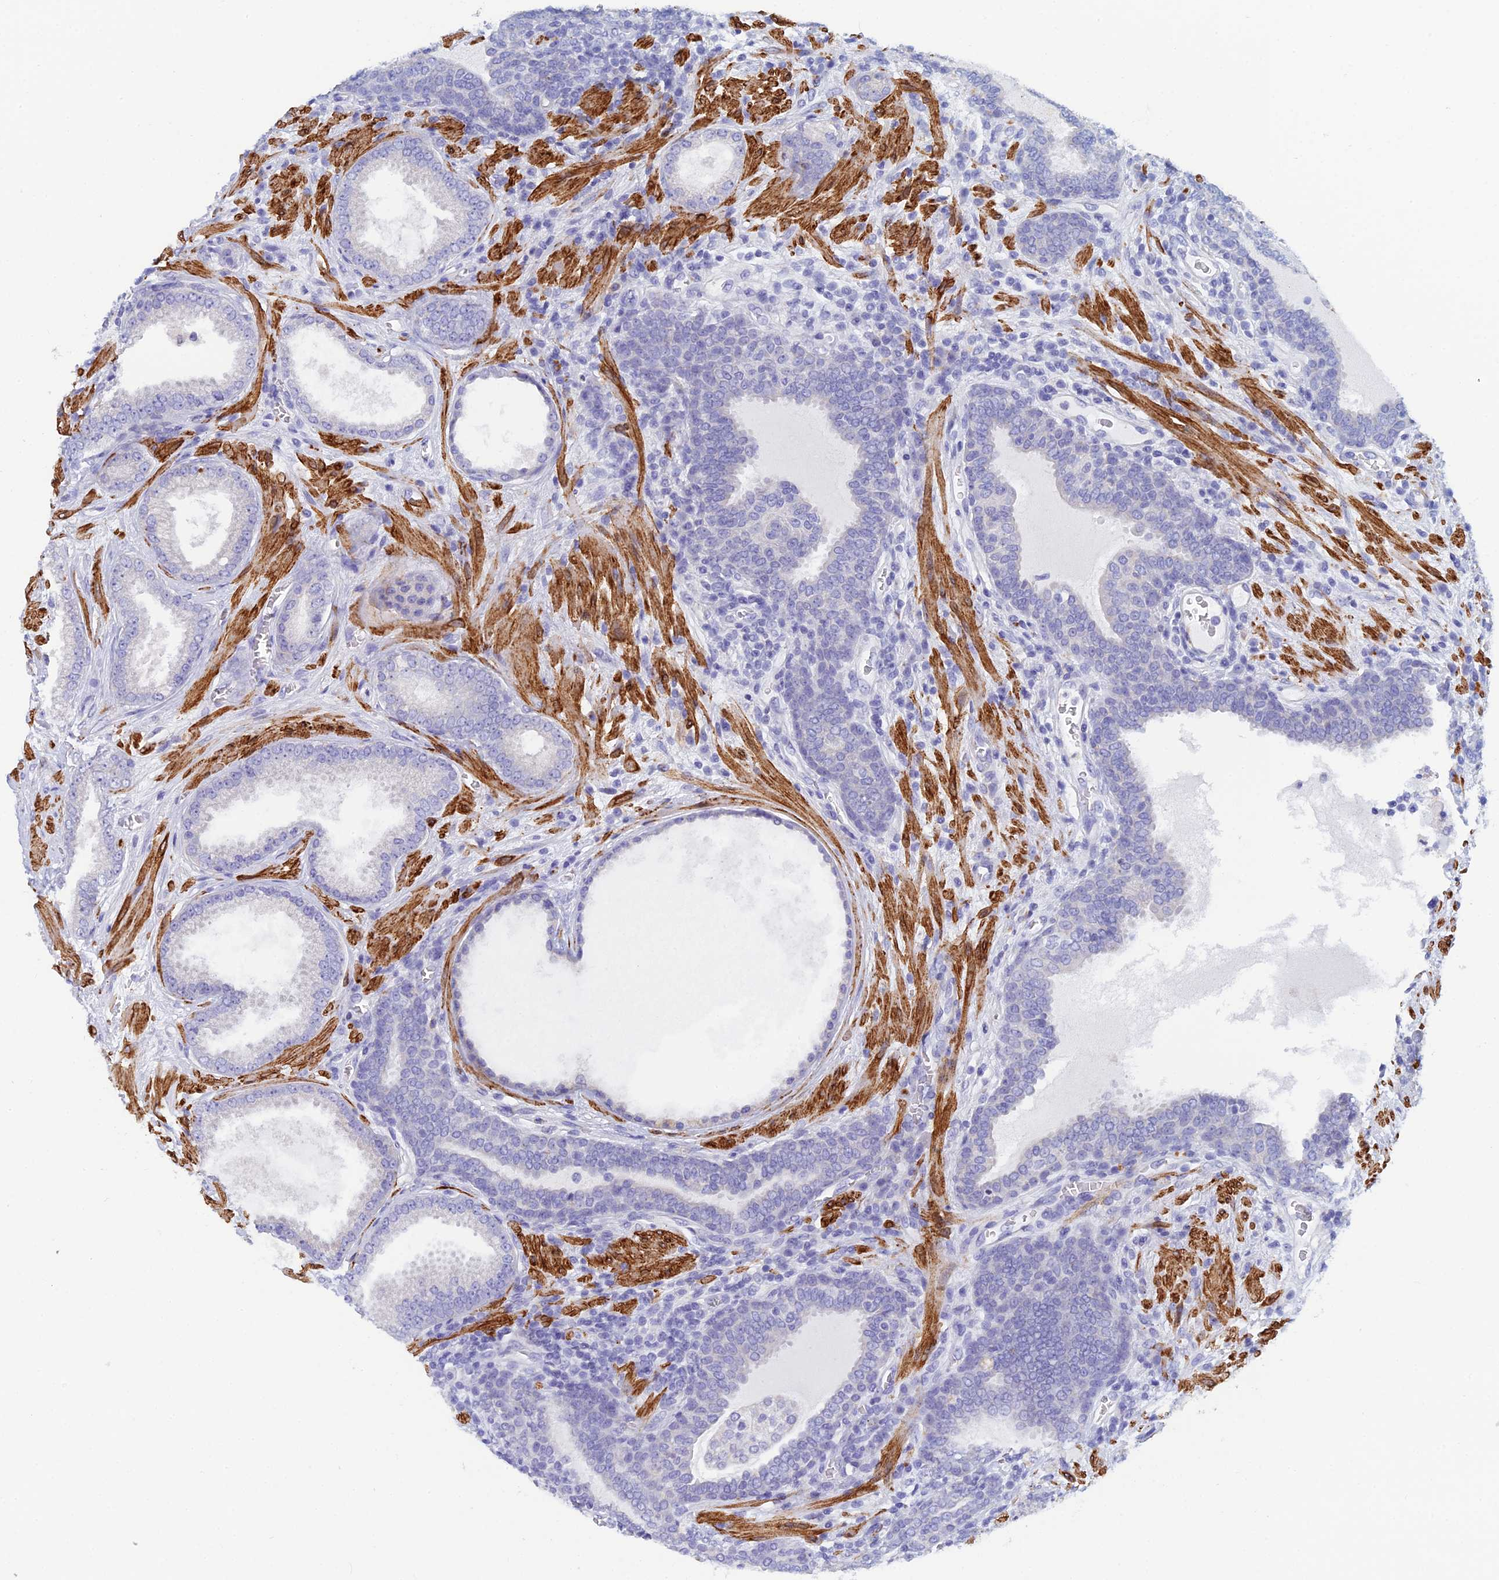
{"staining": {"intensity": "negative", "quantity": "none", "location": "none"}, "tissue": "prostate cancer", "cell_type": "Tumor cells", "image_type": "cancer", "snomed": [{"axis": "morphology", "description": "Adenocarcinoma, Low grade"}, {"axis": "topography", "description": "Prostate"}], "caption": "IHC micrograph of human prostate cancer stained for a protein (brown), which shows no staining in tumor cells. (Immunohistochemistry, brightfield microscopy, high magnification).", "gene": "PCDHA8", "patient": {"sex": "male", "age": 57}}